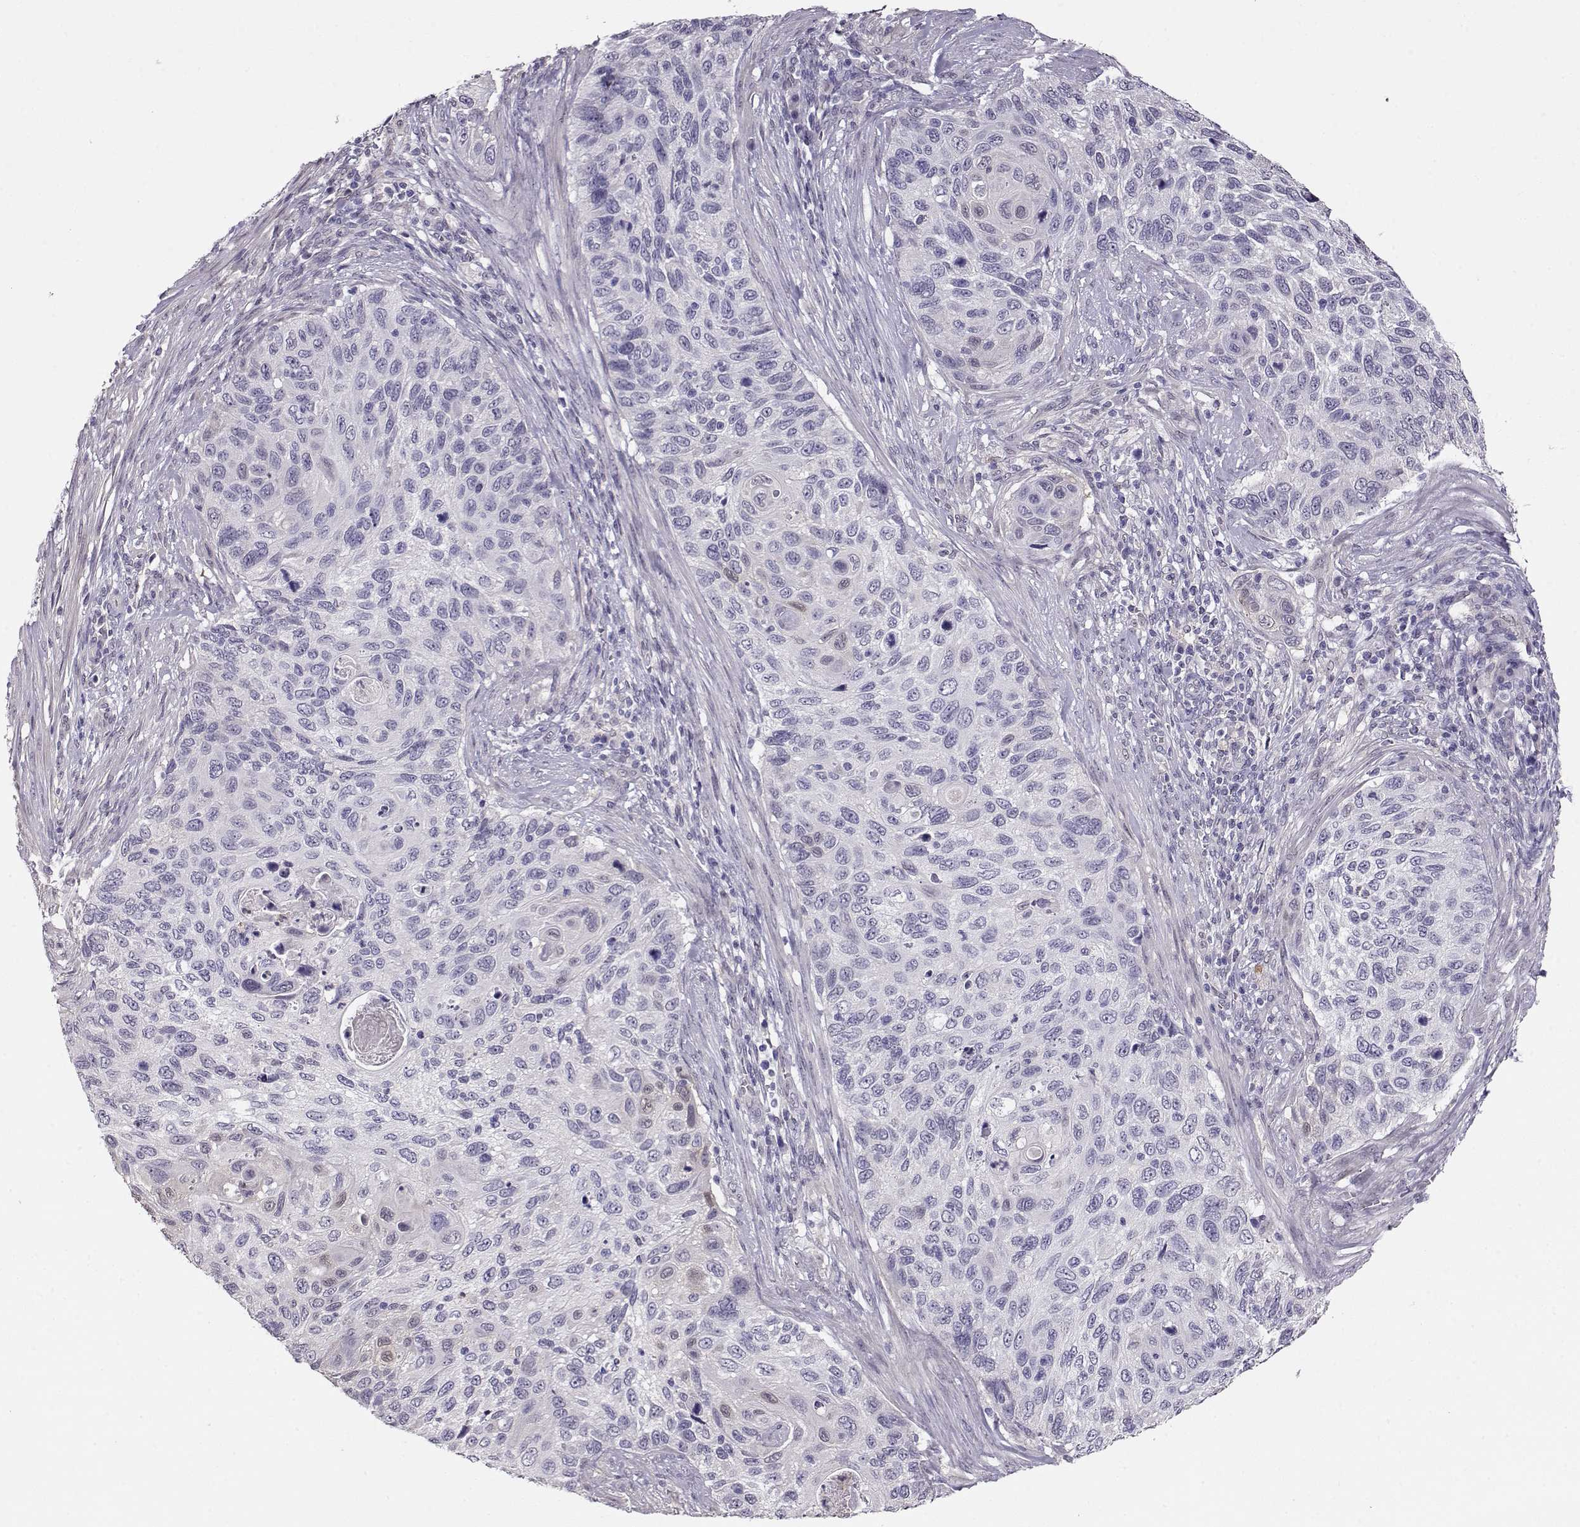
{"staining": {"intensity": "negative", "quantity": "none", "location": "none"}, "tissue": "cervical cancer", "cell_type": "Tumor cells", "image_type": "cancer", "snomed": [{"axis": "morphology", "description": "Squamous cell carcinoma, NOS"}, {"axis": "topography", "description": "Cervix"}], "caption": "IHC photomicrograph of cervical cancer stained for a protein (brown), which shows no positivity in tumor cells.", "gene": "CCR8", "patient": {"sex": "female", "age": 70}}